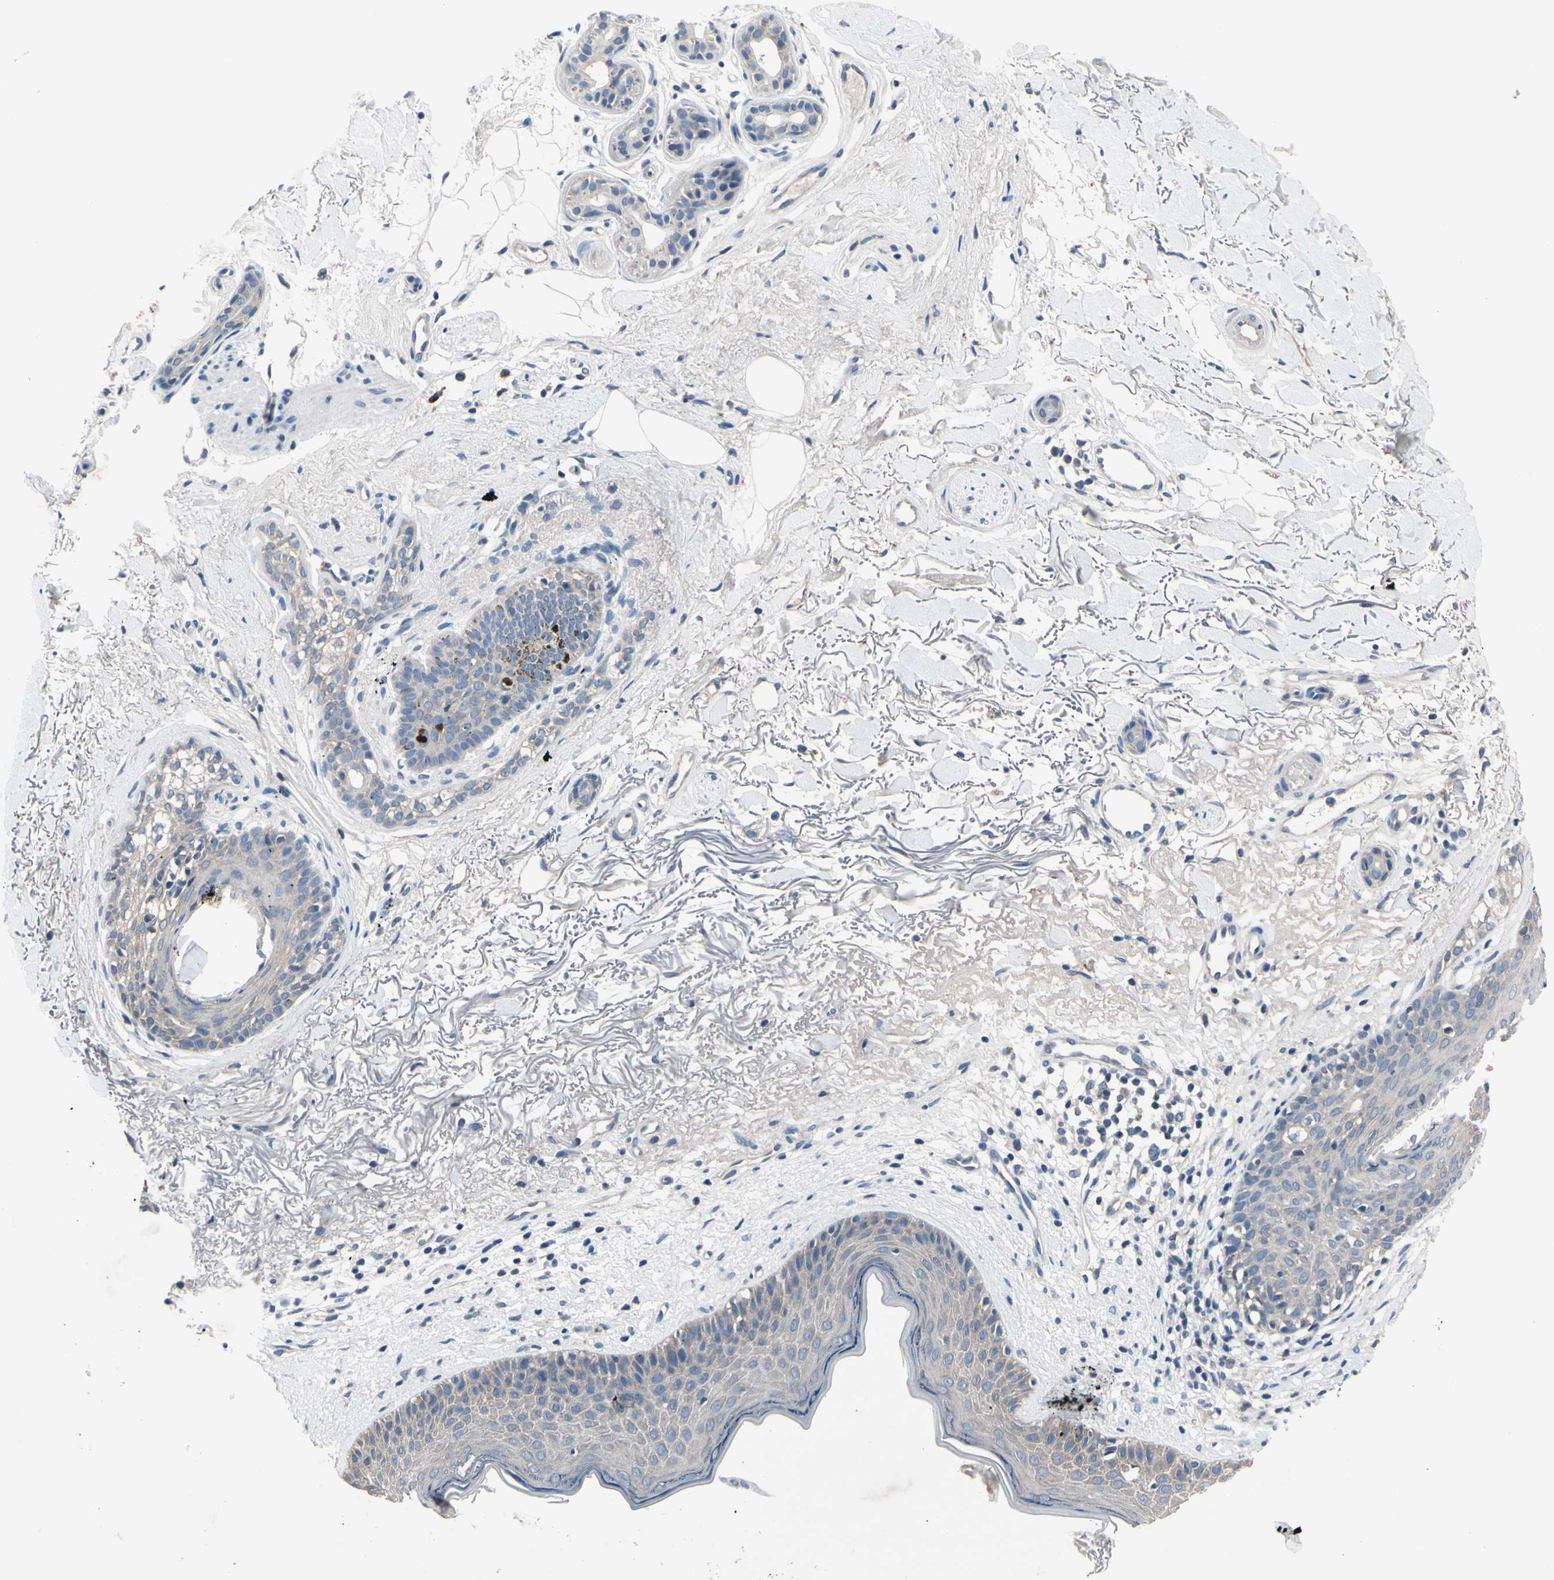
{"staining": {"intensity": "negative", "quantity": "none", "location": "none"}, "tissue": "skin cancer", "cell_type": "Tumor cells", "image_type": "cancer", "snomed": [{"axis": "morphology", "description": "Normal tissue, NOS"}, {"axis": "morphology", "description": "Basal cell carcinoma"}, {"axis": "topography", "description": "Skin"}], "caption": "High magnification brightfield microscopy of skin basal cell carcinoma stained with DAB (brown) and counterstained with hematoxylin (blue): tumor cells show no significant positivity.", "gene": "SELENOK", "patient": {"sex": "female", "age": 70}}